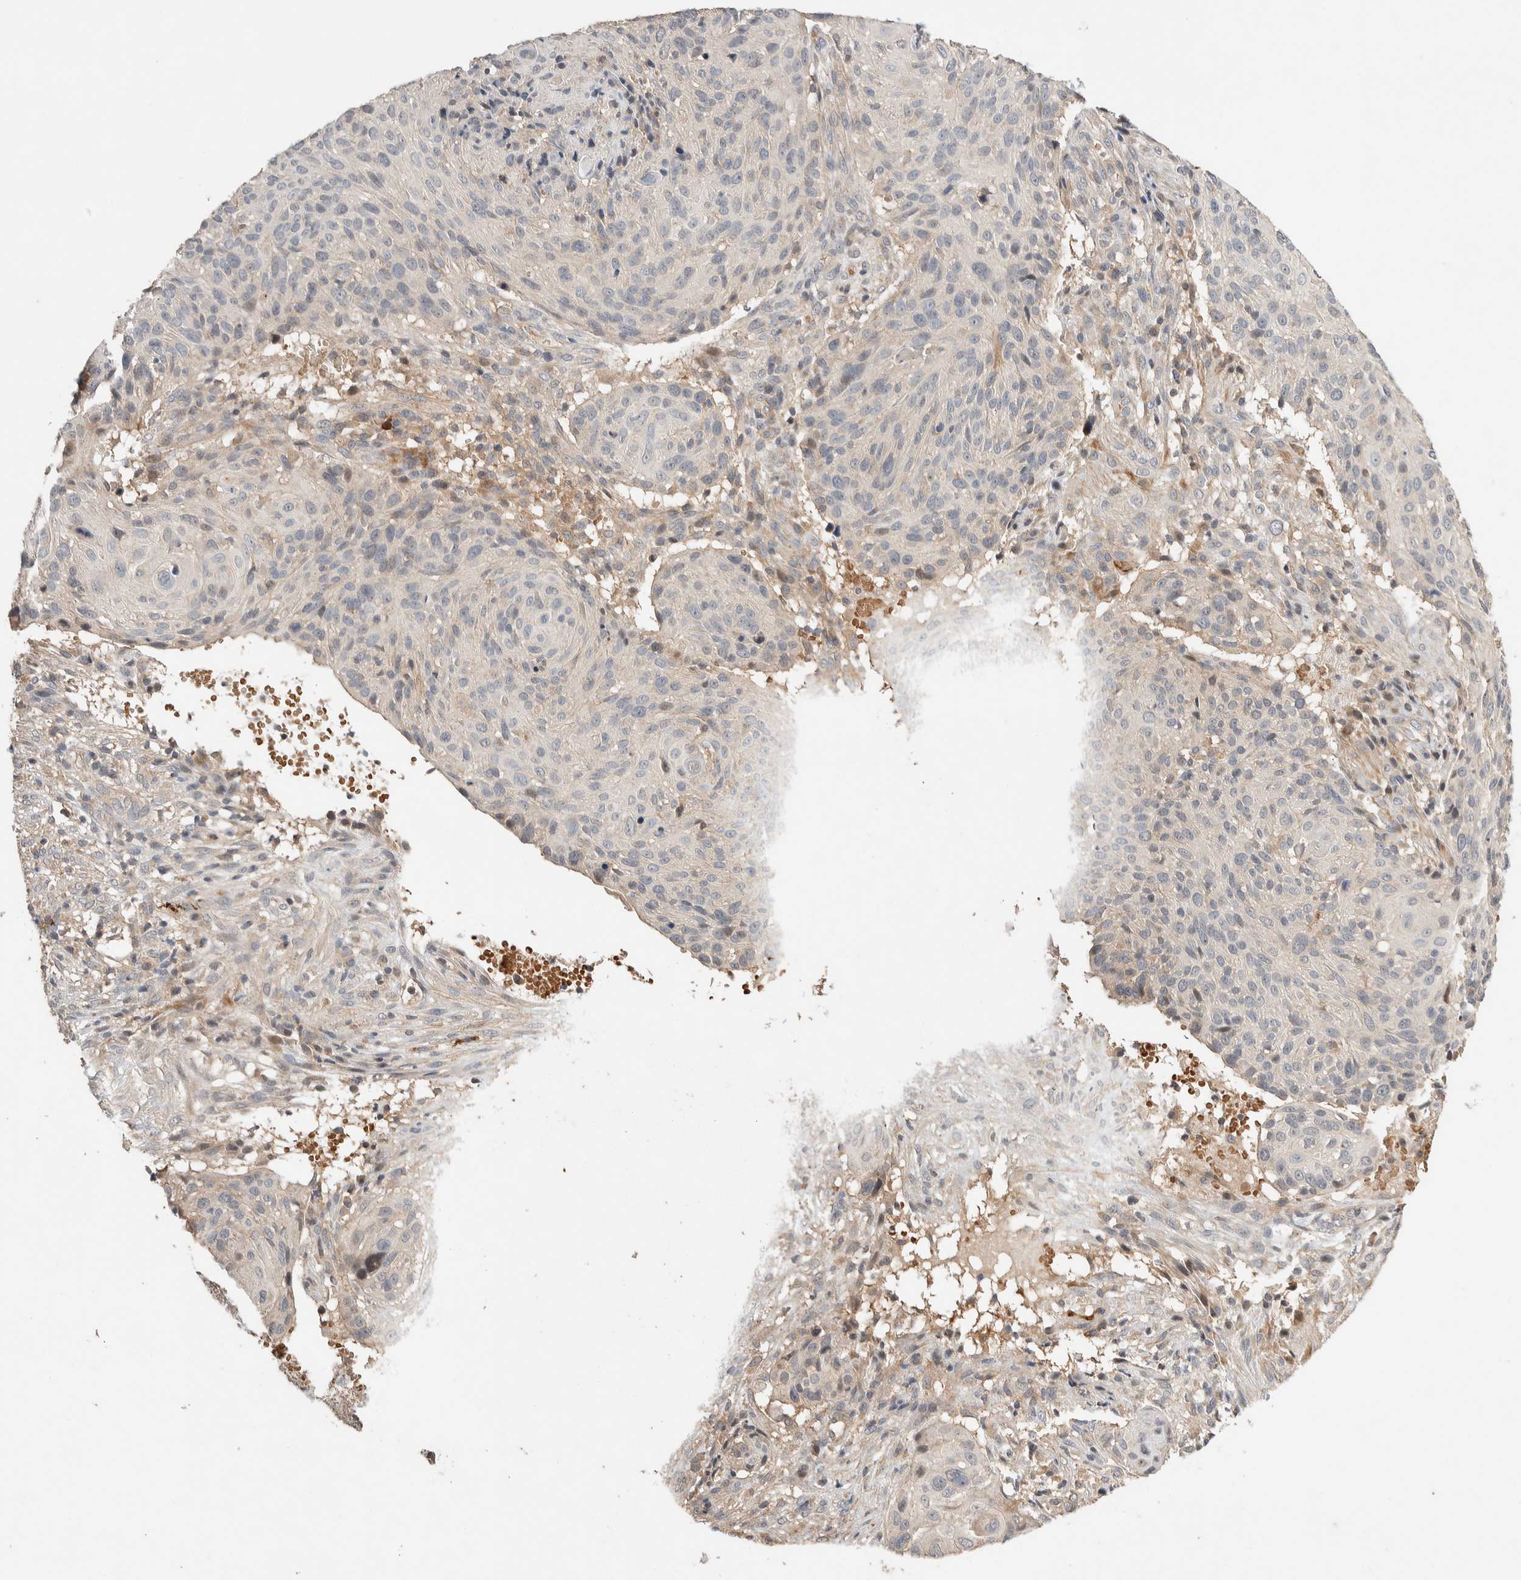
{"staining": {"intensity": "negative", "quantity": "none", "location": "none"}, "tissue": "cervical cancer", "cell_type": "Tumor cells", "image_type": "cancer", "snomed": [{"axis": "morphology", "description": "Squamous cell carcinoma, NOS"}, {"axis": "topography", "description": "Cervix"}], "caption": "Immunohistochemistry (IHC) histopathology image of human cervical cancer (squamous cell carcinoma) stained for a protein (brown), which reveals no staining in tumor cells.", "gene": "WDR91", "patient": {"sex": "female", "age": 74}}